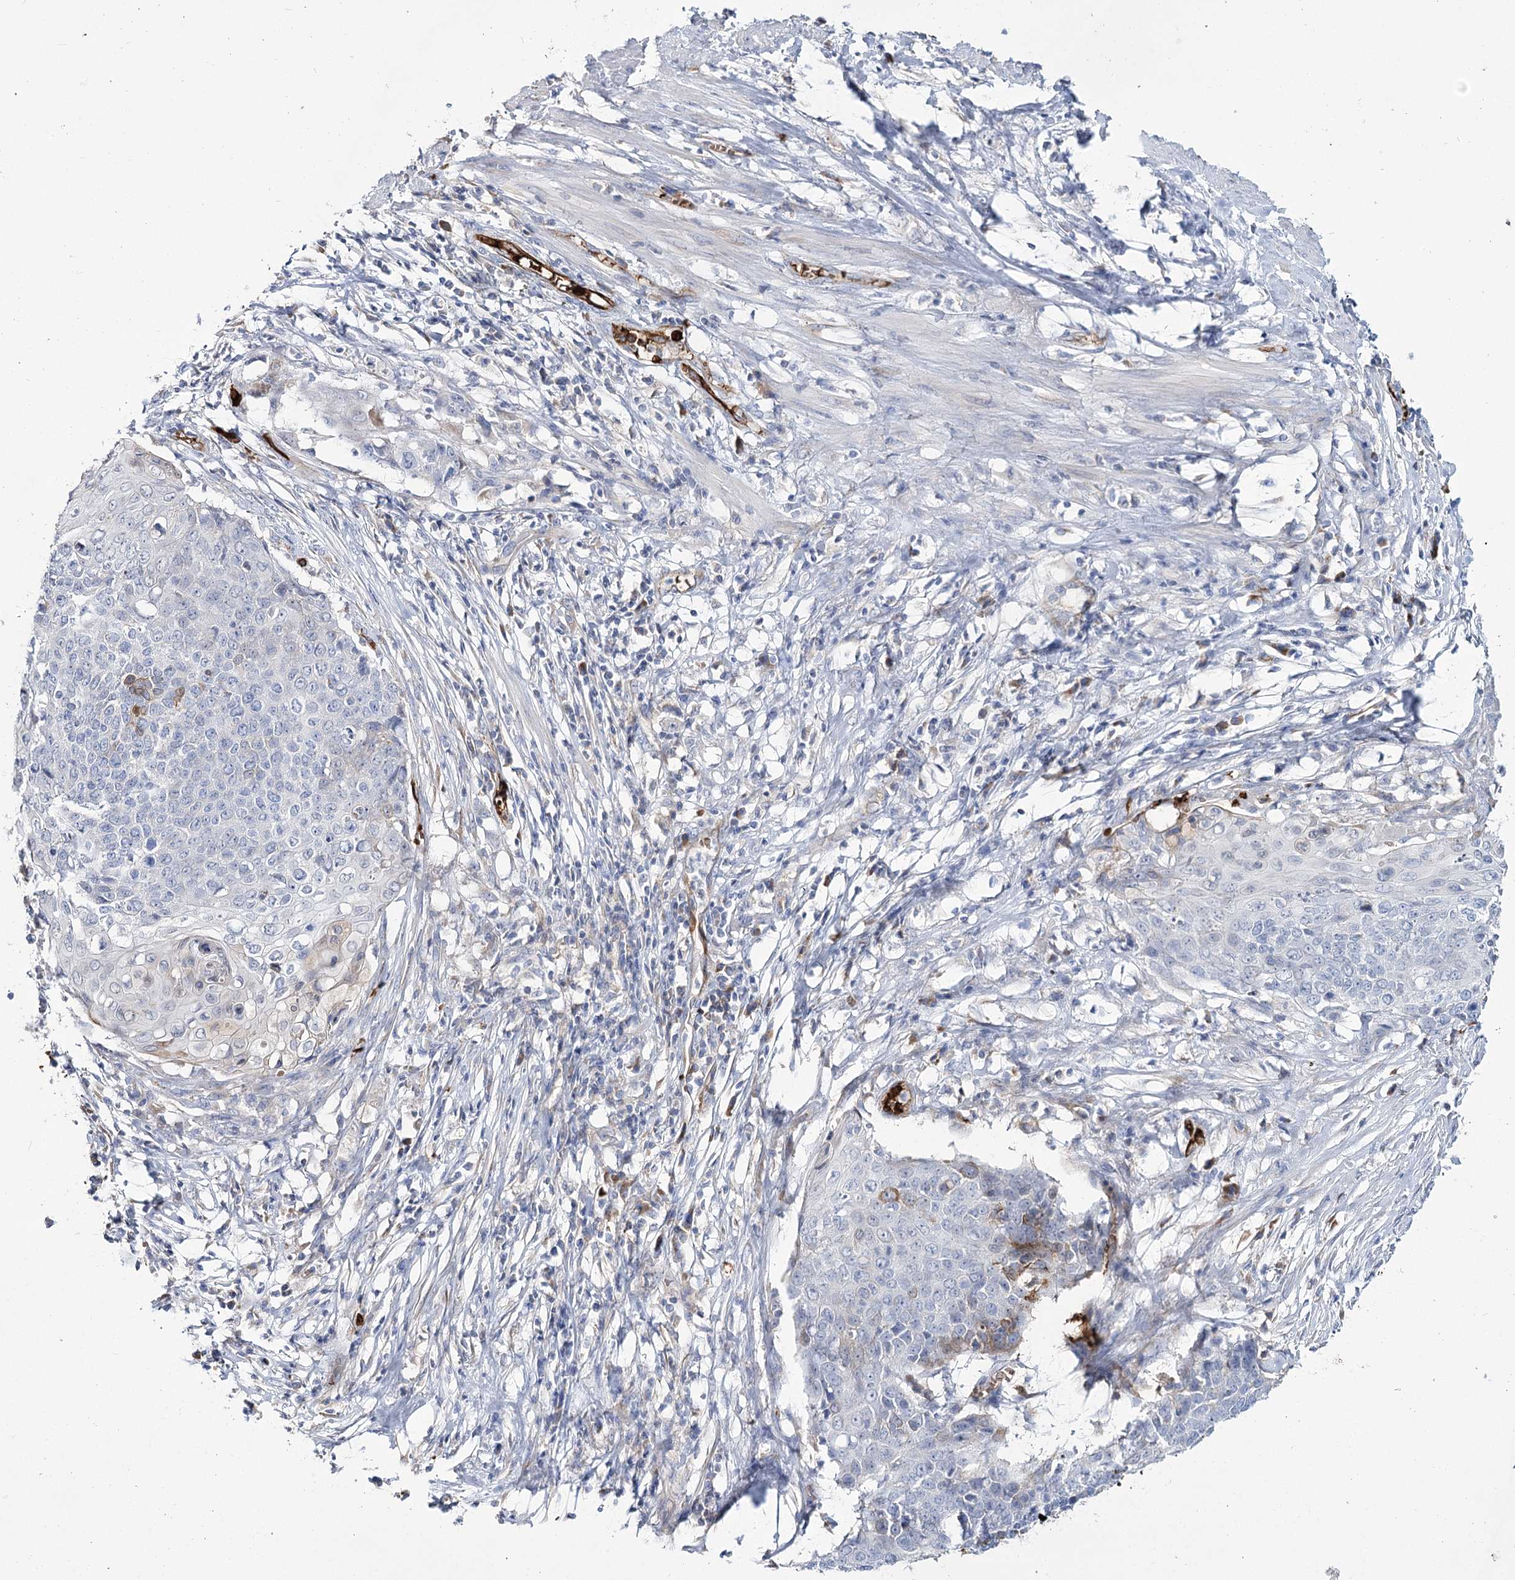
{"staining": {"intensity": "negative", "quantity": "none", "location": "none"}, "tissue": "cervical cancer", "cell_type": "Tumor cells", "image_type": "cancer", "snomed": [{"axis": "morphology", "description": "Squamous cell carcinoma, NOS"}, {"axis": "topography", "description": "Cervix"}], "caption": "Squamous cell carcinoma (cervical) stained for a protein using IHC displays no positivity tumor cells.", "gene": "GBF1", "patient": {"sex": "female", "age": 39}}